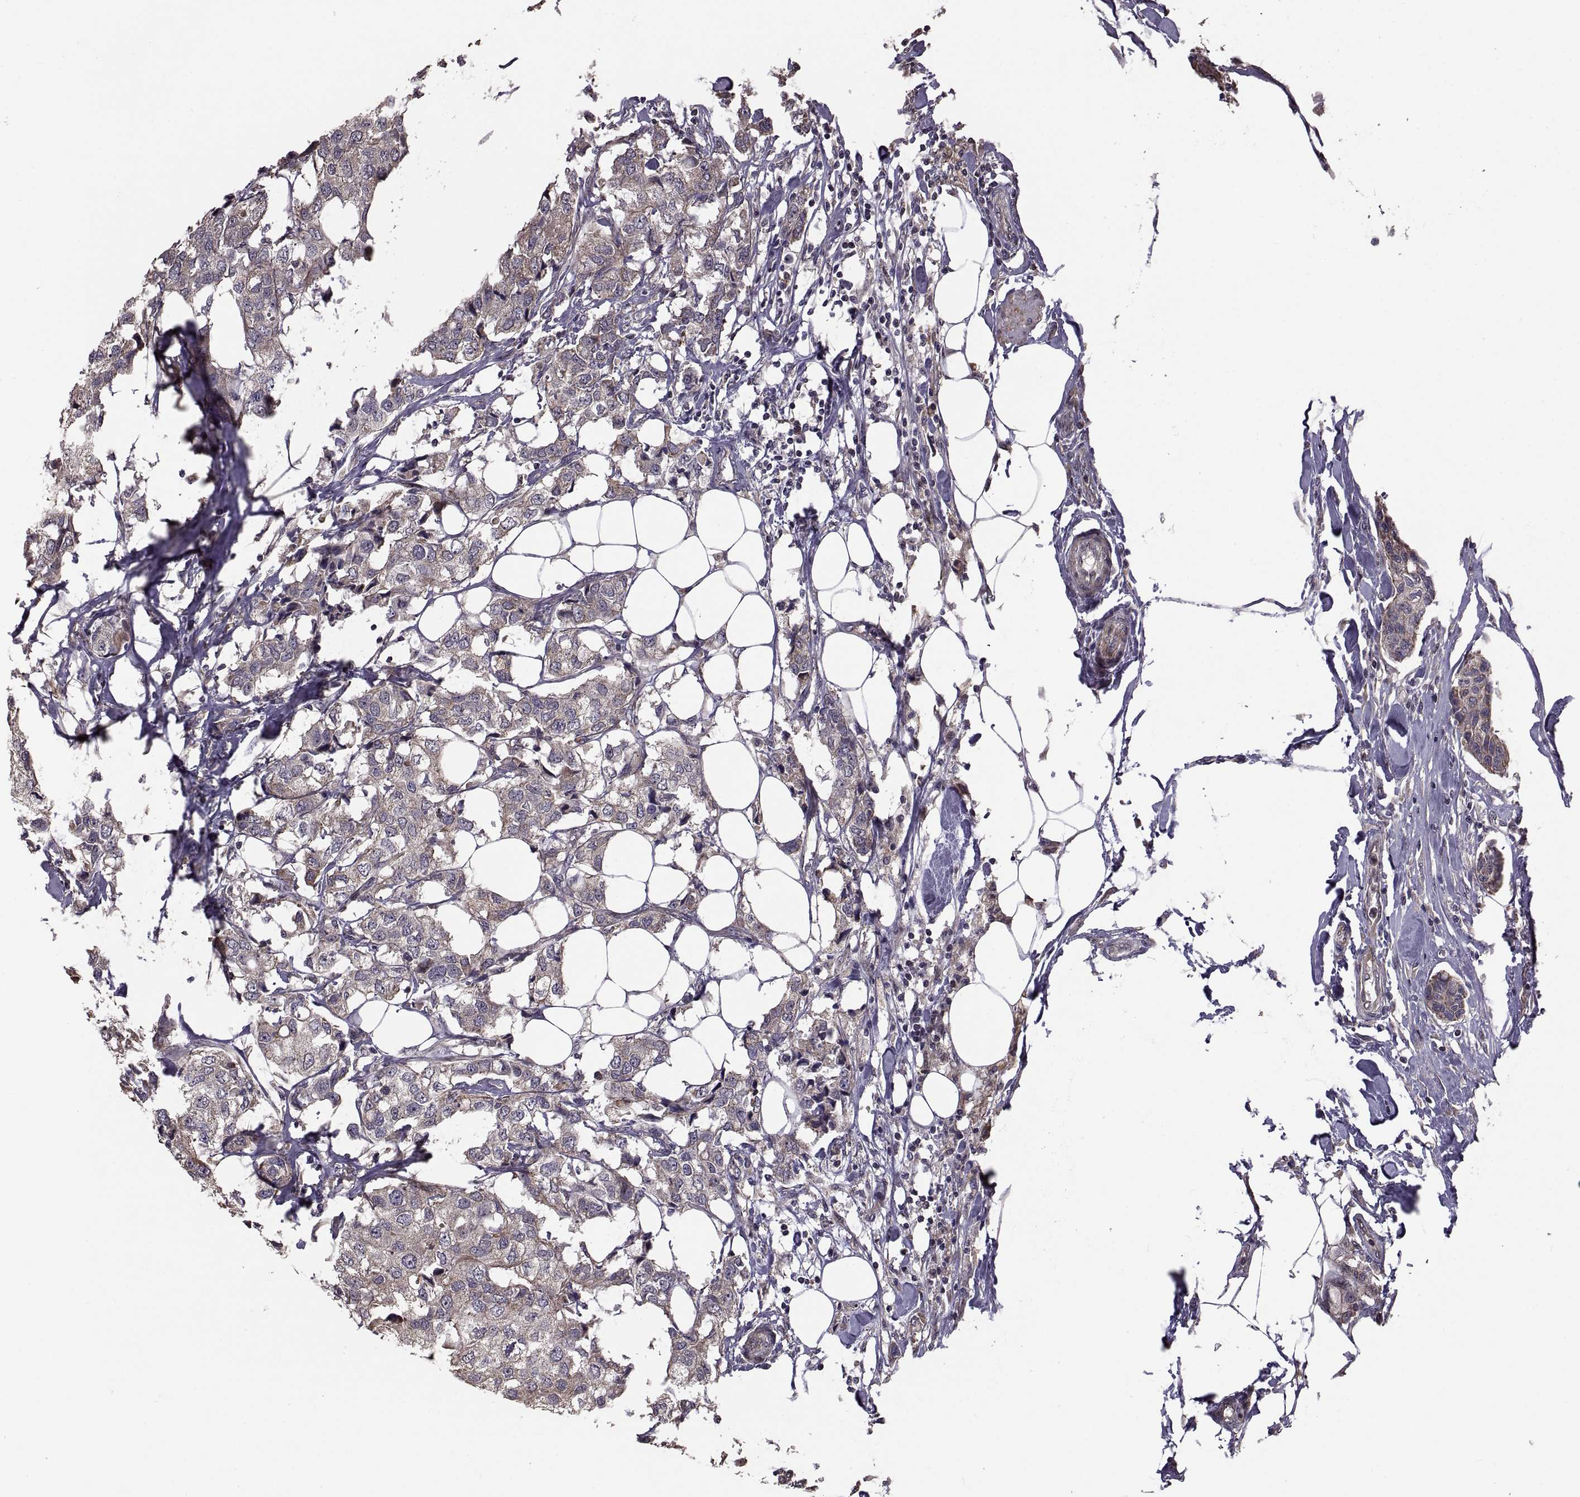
{"staining": {"intensity": "weak", "quantity": "<25%", "location": "cytoplasmic/membranous"}, "tissue": "breast cancer", "cell_type": "Tumor cells", "image_type": "cancer", "snomed": [{"axis": "morphology", "description": "Duct carcinoma"}, {"axis": "topography", "description": "Breast"}], "caption": "Tumor cells show no significant expression in breast invasive ductal carcinoma. (DAB (3,3'-diaminobenzidine) immunohistochemistry with hematoxylin counter stain).", "gene": "PMM2", "patient": {"sex": "female", "age": 80}}